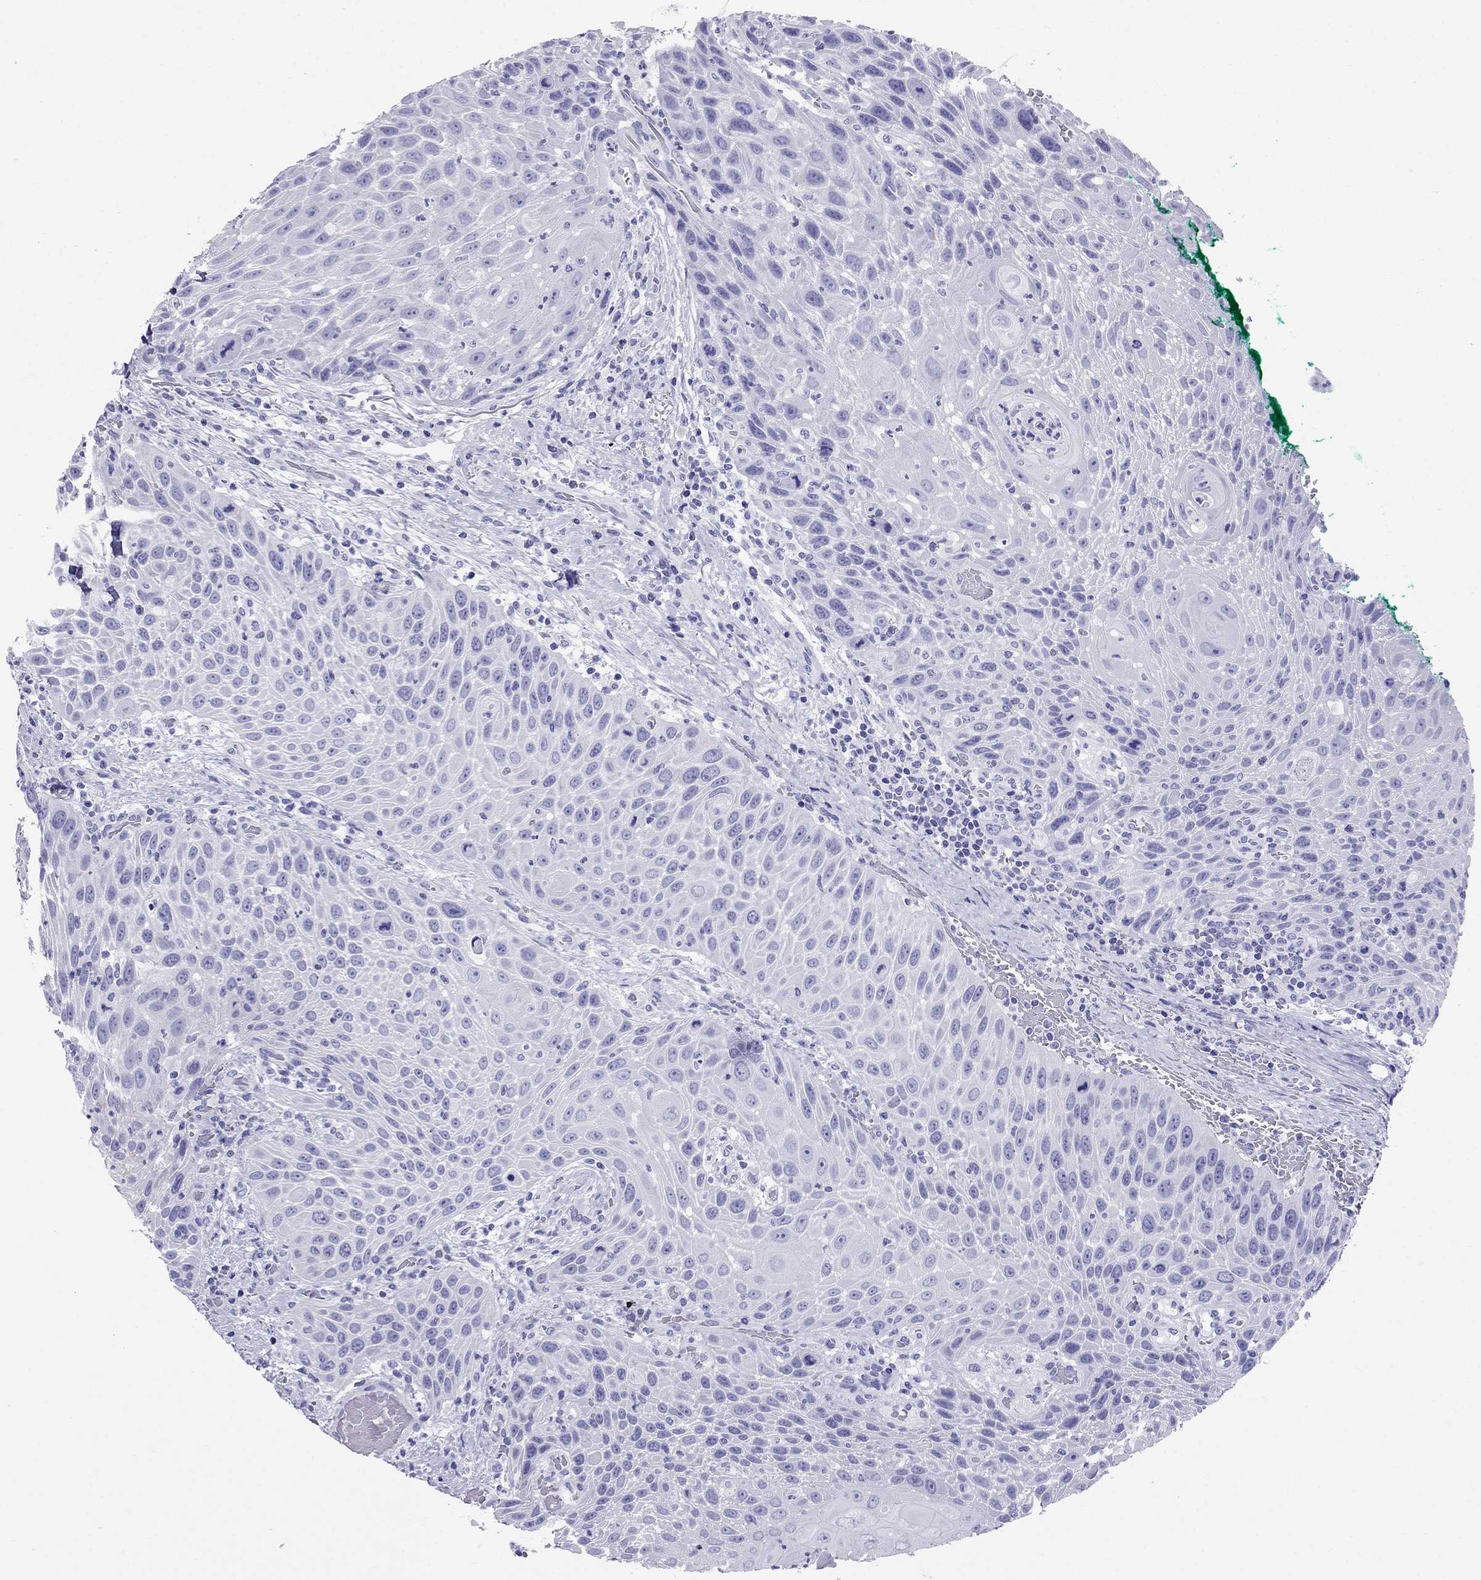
{"staining": {"intensity": "negative", "quantity": "none", "location": "none"}, "tissue": "head and neck cancer", "cell_type": "Tumor cells", "image_type": "cancer", "snomed": [{"axis": "morphology", "description": "Squamous cell carcinoma, NOS"}, {"axis": "topography", "description": "Head-Neck"}], "caption": "Human head and neck cancer (squamous cell carcinoma) stained for a protein using IHC demonstrates no positivity in tumor cells.", "gene": "AVPR1B", "patient": {"sex": "male", "age": 69}}